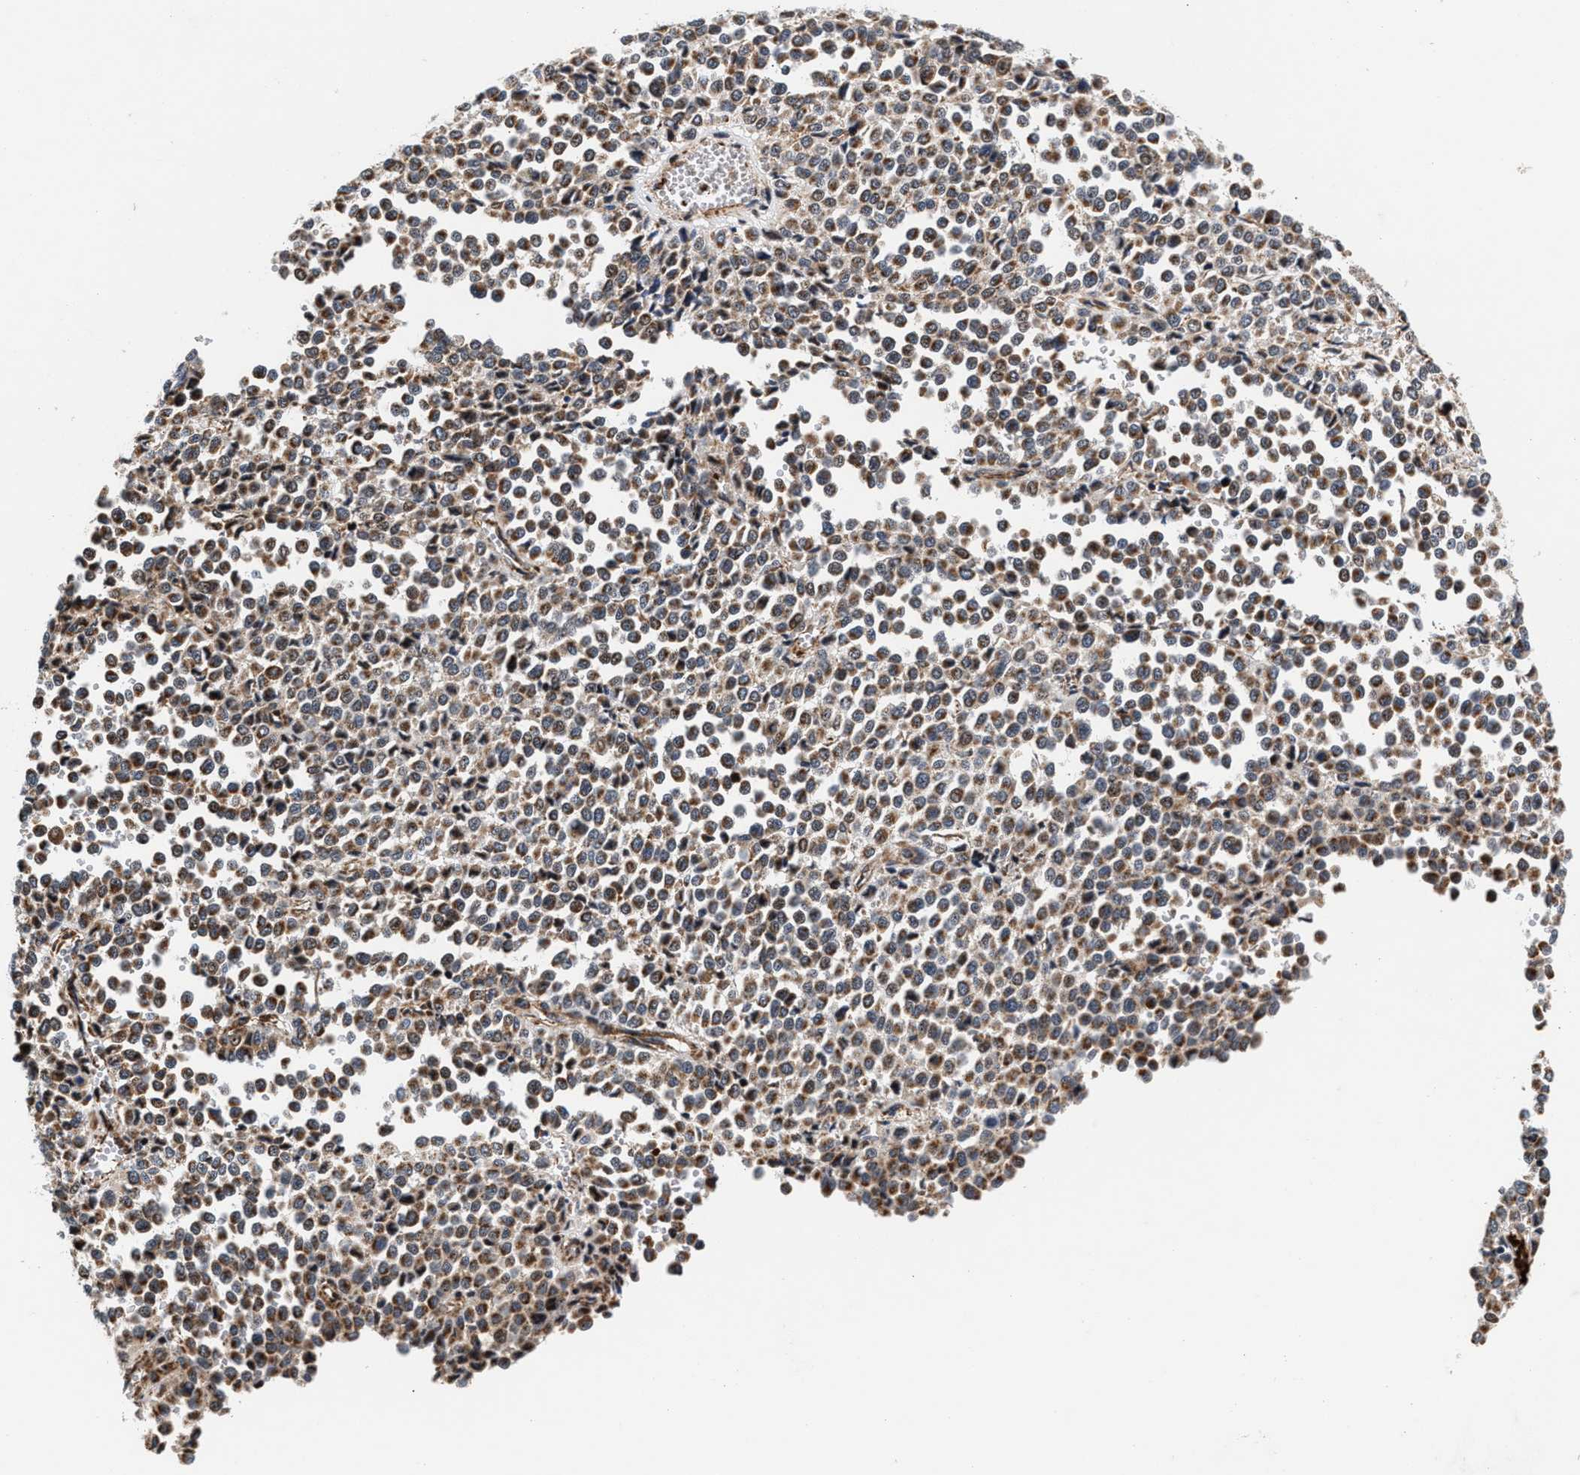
{"staining": {"intensity": "moderate", "quantity": ">75%", "location": "cytoplasmic/membranous"}, "tissue": "melanoma", "cell_type": "Tumor cells", "image_type": "cancer", "snomed": [{"axis": "morphology", "description": "Malignant melanoma, Metastatic site"}, {"axis": "topography", "description": "Pancreas"}], "caption": "Immunohistochemistry (IHC) histopathology image of neoplastic tissue: human melanoma stained using IHC demonstrates medium levels of moderate protein expression localized specifically in the cytoplasmic/membranous of tumor cells, appearing as a cytoplasmic/membranous brown color.", "gene": "SGK1", "patient": {"sex": "female", "age": 30}}